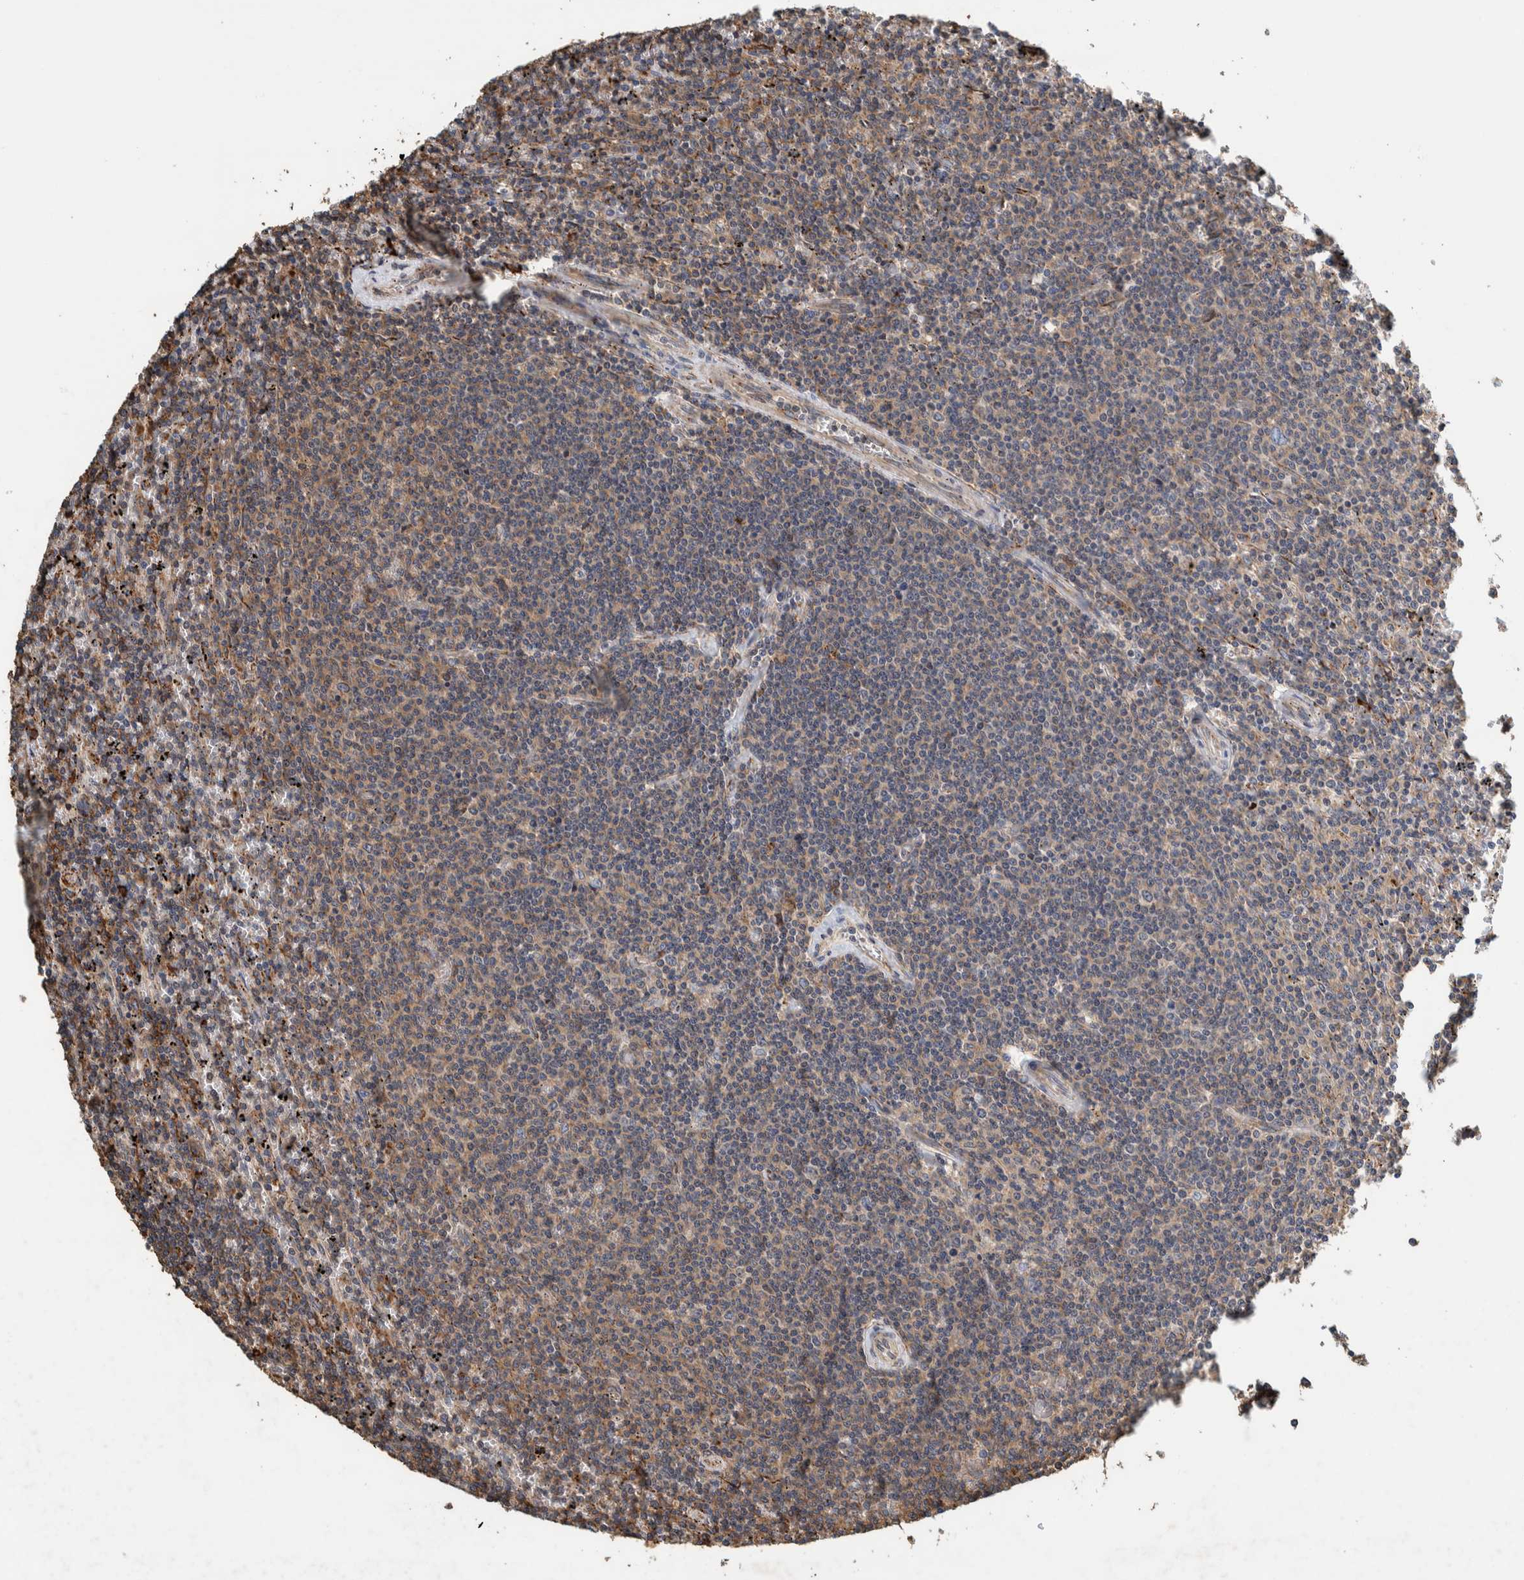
{"staining": {"intensity": "weak", "quantity": "<25%", "location": "cytoplasmic/membranous"}, "tissue": "lymphoma", "cell_type": "Tumor cells", "image_type": "cancer", "snomed": [{"axis": "morphology", "description": "Malignant lymphoma, non-Hodgkin's type, Low grade"}, {"axis": "topography", "description": "Spleen"}], "caption": "Tumor cells show no significant protein staining in lymphoma.", "gene": "PLA2G3", "patient": {"sex": "female", "age": 50}}